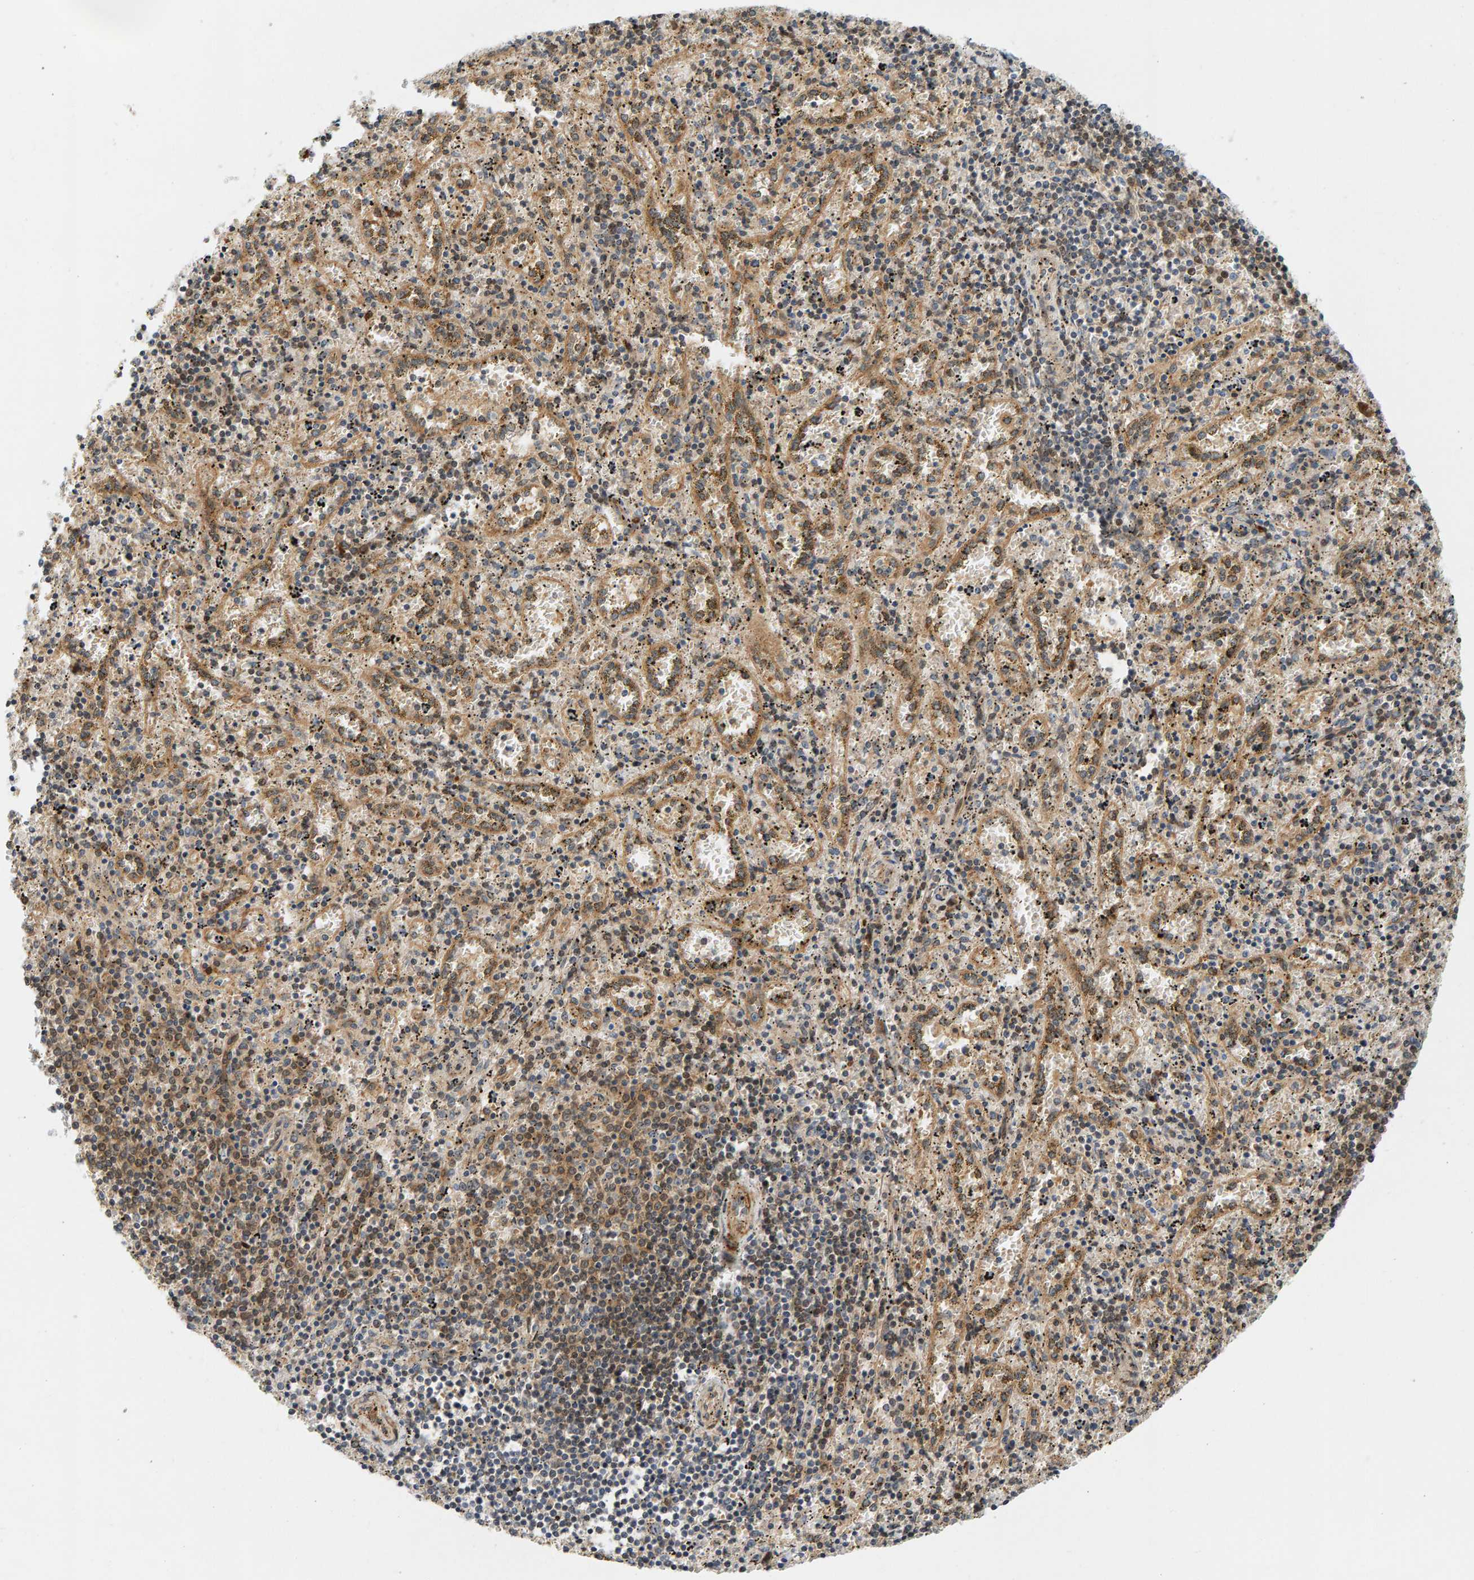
{"staining": {"intensity": "moderate", "quantity": "<25%", "location": "cytoplasmic/membranous"}, "tissue": "spleen", "cell_type": "Cells in red pulp", "image_type": "normal", "snomed": [{"axis": "morphology", "description": "Normal tissue, NOS"}, {"axis": "topography", "description": "Spleen"}], "caption": "Cells in red pulp show low levels of moderate cytoplasmic/membranous expression in approximately <25% of cells in unremarkable human spleen. (brown staining indicates protein expression, while blue staining denotes nuclei).", "gene": "BAHCC1", "patient": {"sex": "male", "age": 11}}